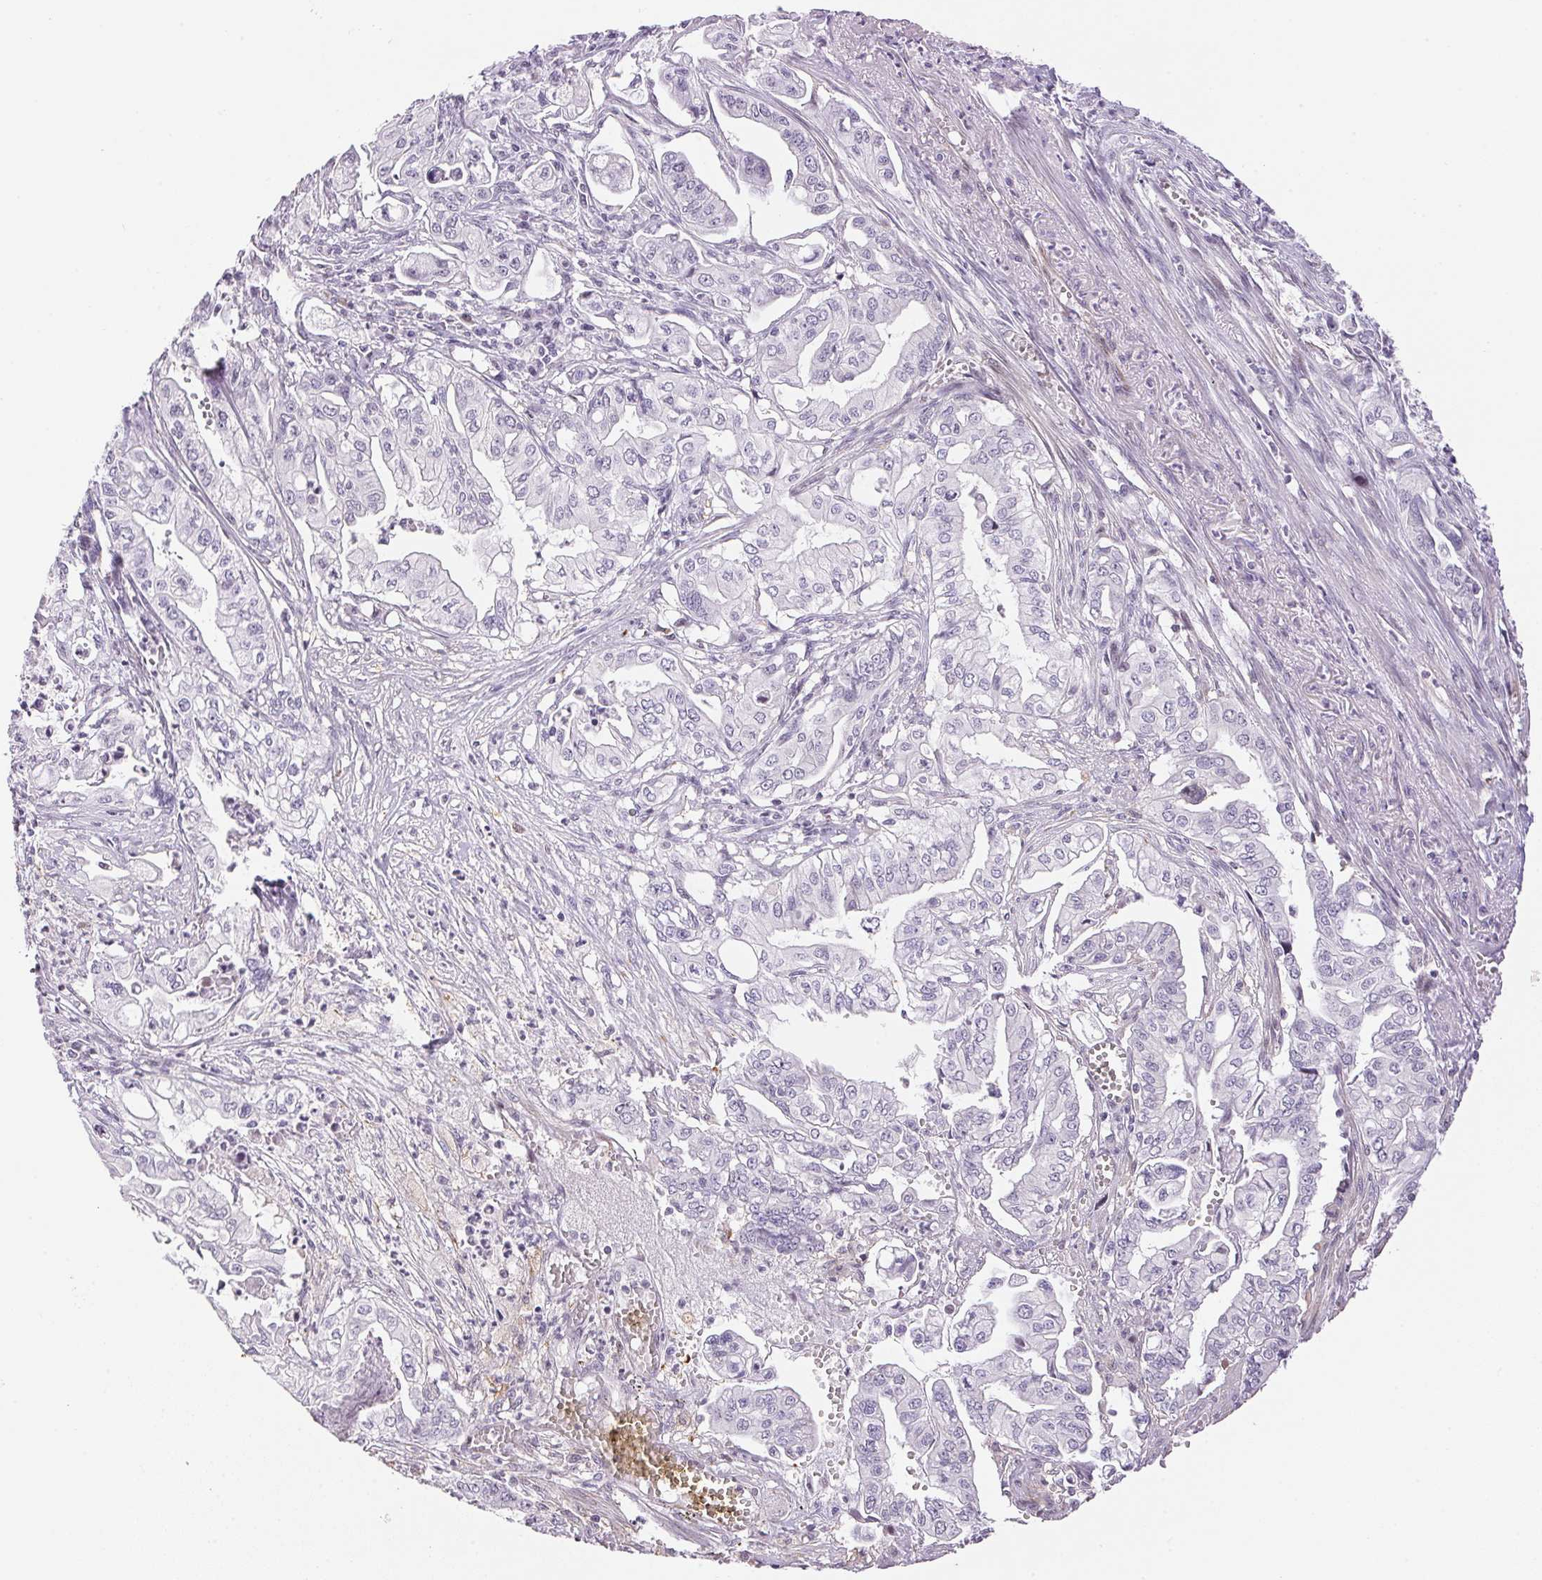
{"staining": {"intensity": "negative", "quantity": "none", "location": "none"}, "tissue": "pancreatic cancer", "cell_type": "Tumor cells", "image_type": "cancer", "snomed": [{"axis": "morphology", "description": "Adenocarcinoma, NOS"}, {"axis": "topography", "description": "Pancreas"}], "caption": "Immunohistochemistry photomicrograph of neoplastic tissue: human pancreatic adenocarcinoma stained with DAB (3,3'-diaminobenzidine) exhibits no significant protein expression in tumor cells.", "gene": "GYG2", "patient": {"sex": "male", "age": 68}}